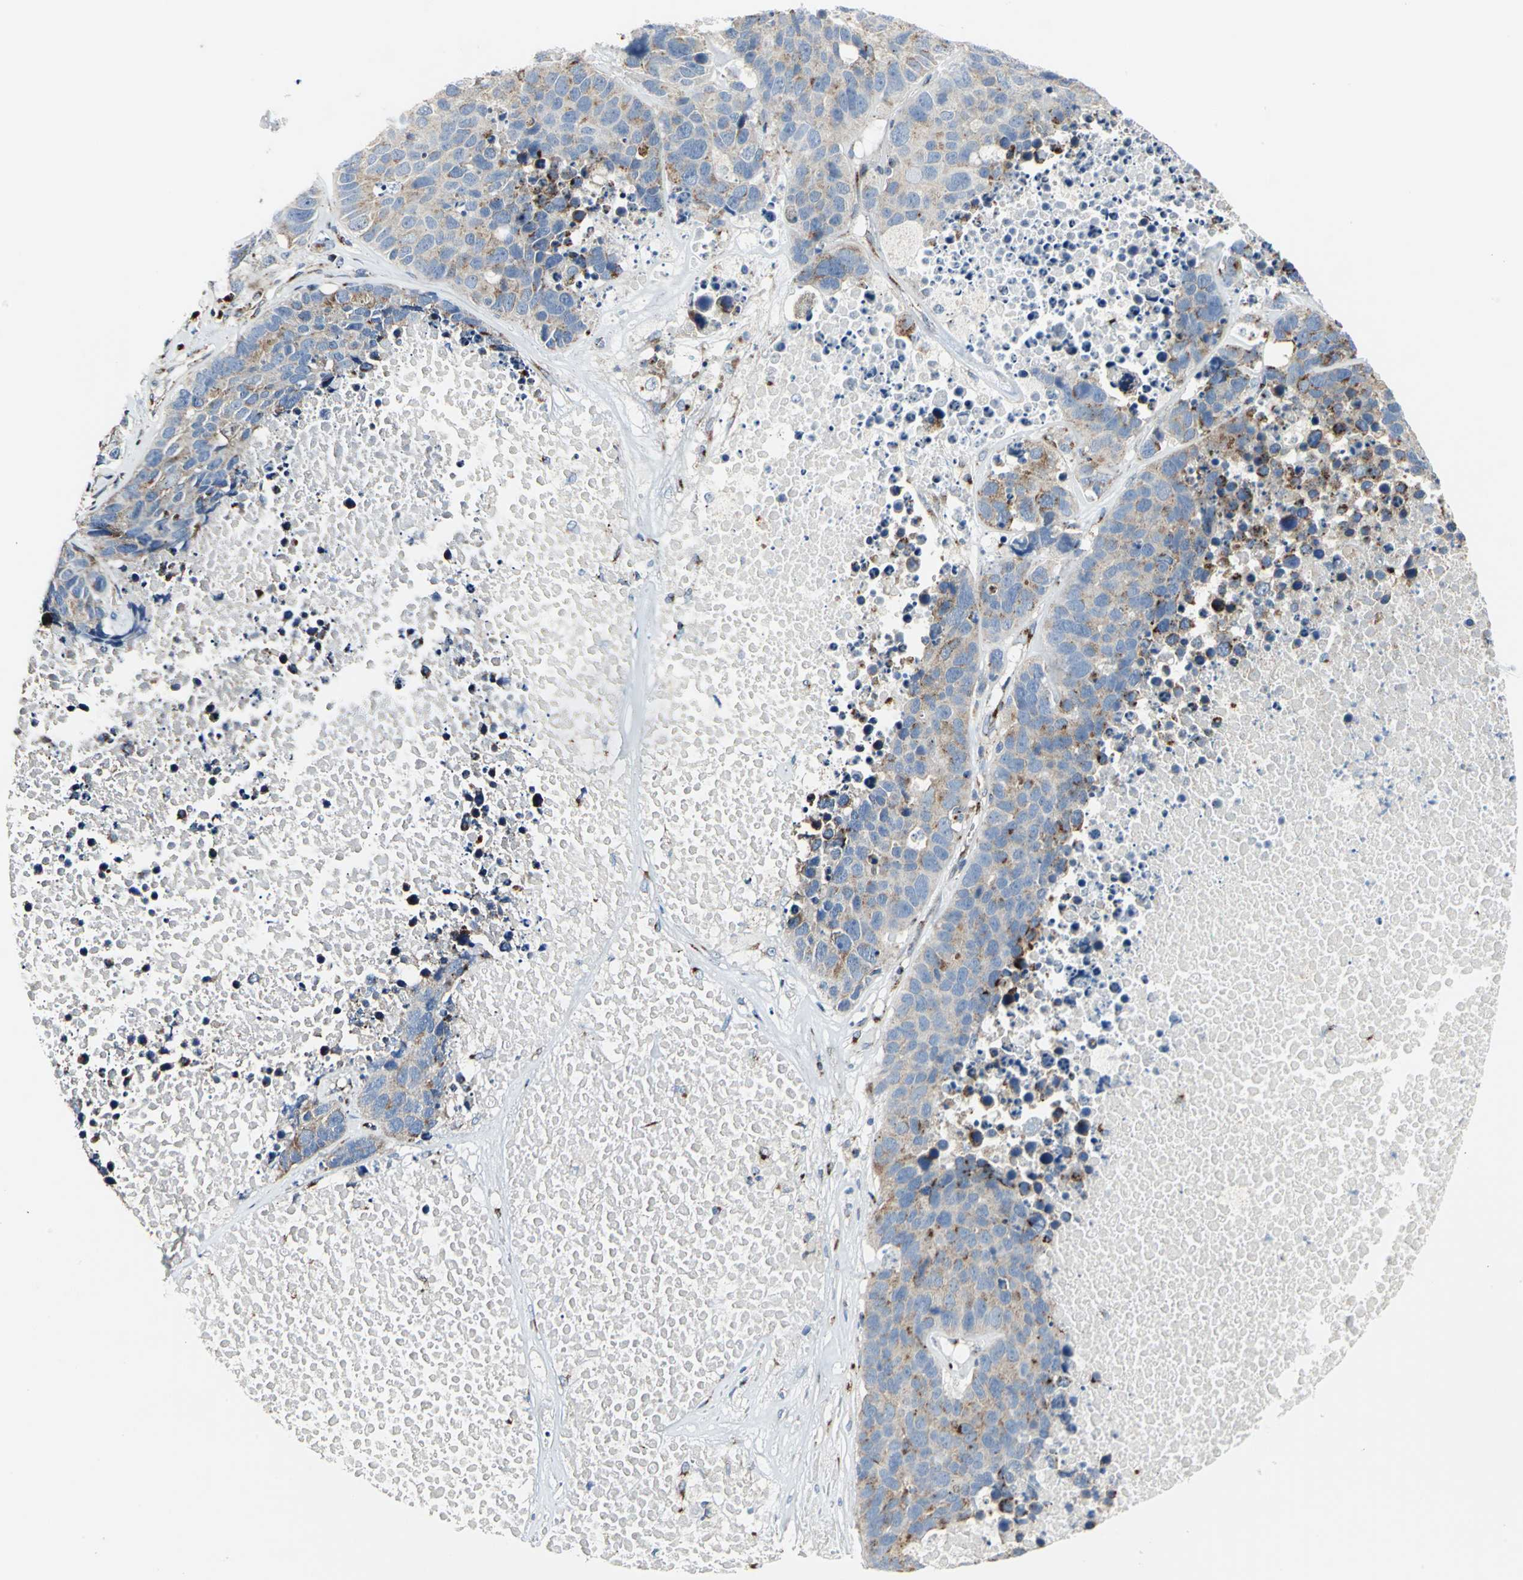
{"staining": {"intensity": "moderate", "quantity": ">75%", "location": "cytoplasmic/membranous"}, "tissue": "carcinoid", "cell_type": "Tumor cells", "image_type": "cancer", "snomed": [{"axis": "morphology", "description": "Carcinoid, malignant, NOS"}, {"axis": "topography", "description": "Lung"}], "caption": "About >75% of tumor cells in human carcinoid (malignant) demonstrate moderate cytoplasmic/membranous protein expression as visualized by brown immunohistochemical staining.", "gene": "GPR3", "patient": {"sex": "male", "age": 60}}